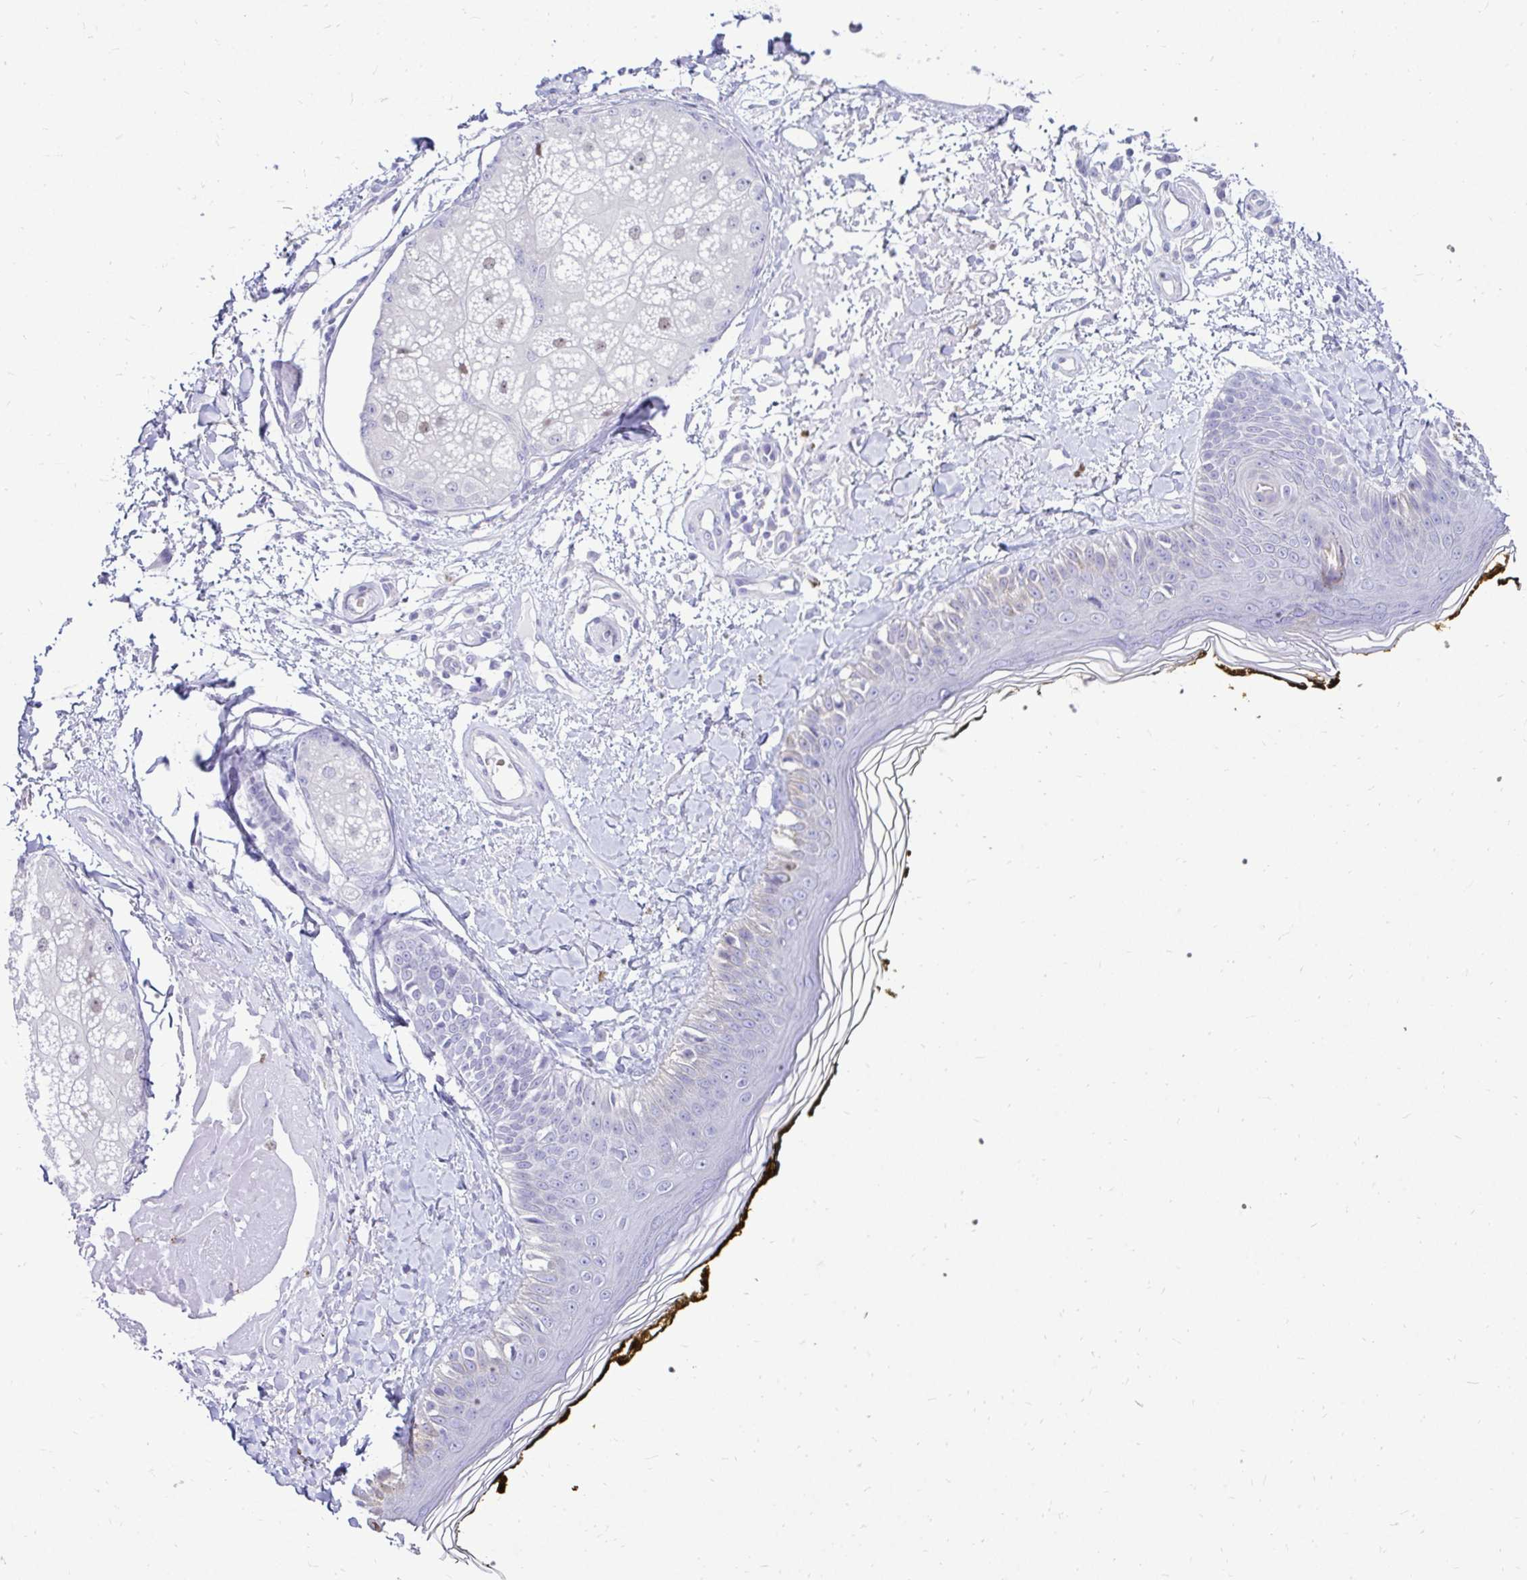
{"staining": {"intensity": "negative", "quantity": "none", "location": "none"}, "tissue": "skin", "cell_type": "Fibroblasts", "image_type": "normal", "snomed": [{"axis": "morphology", "description": "Normal tissue, NOS"}, {"axis": "topography", "description": "Skin"}], "caption": "The photomicrograph shows no significant positivity in fibroblasts of skin. The staining was performed using DAB to visualize the protein expression in brown, while the nuclei were stained in blue with hematoxylin (Magnification: 20x).", "gene": "ZSWIM9", "patient": {"sex": "male", "age": 76}}